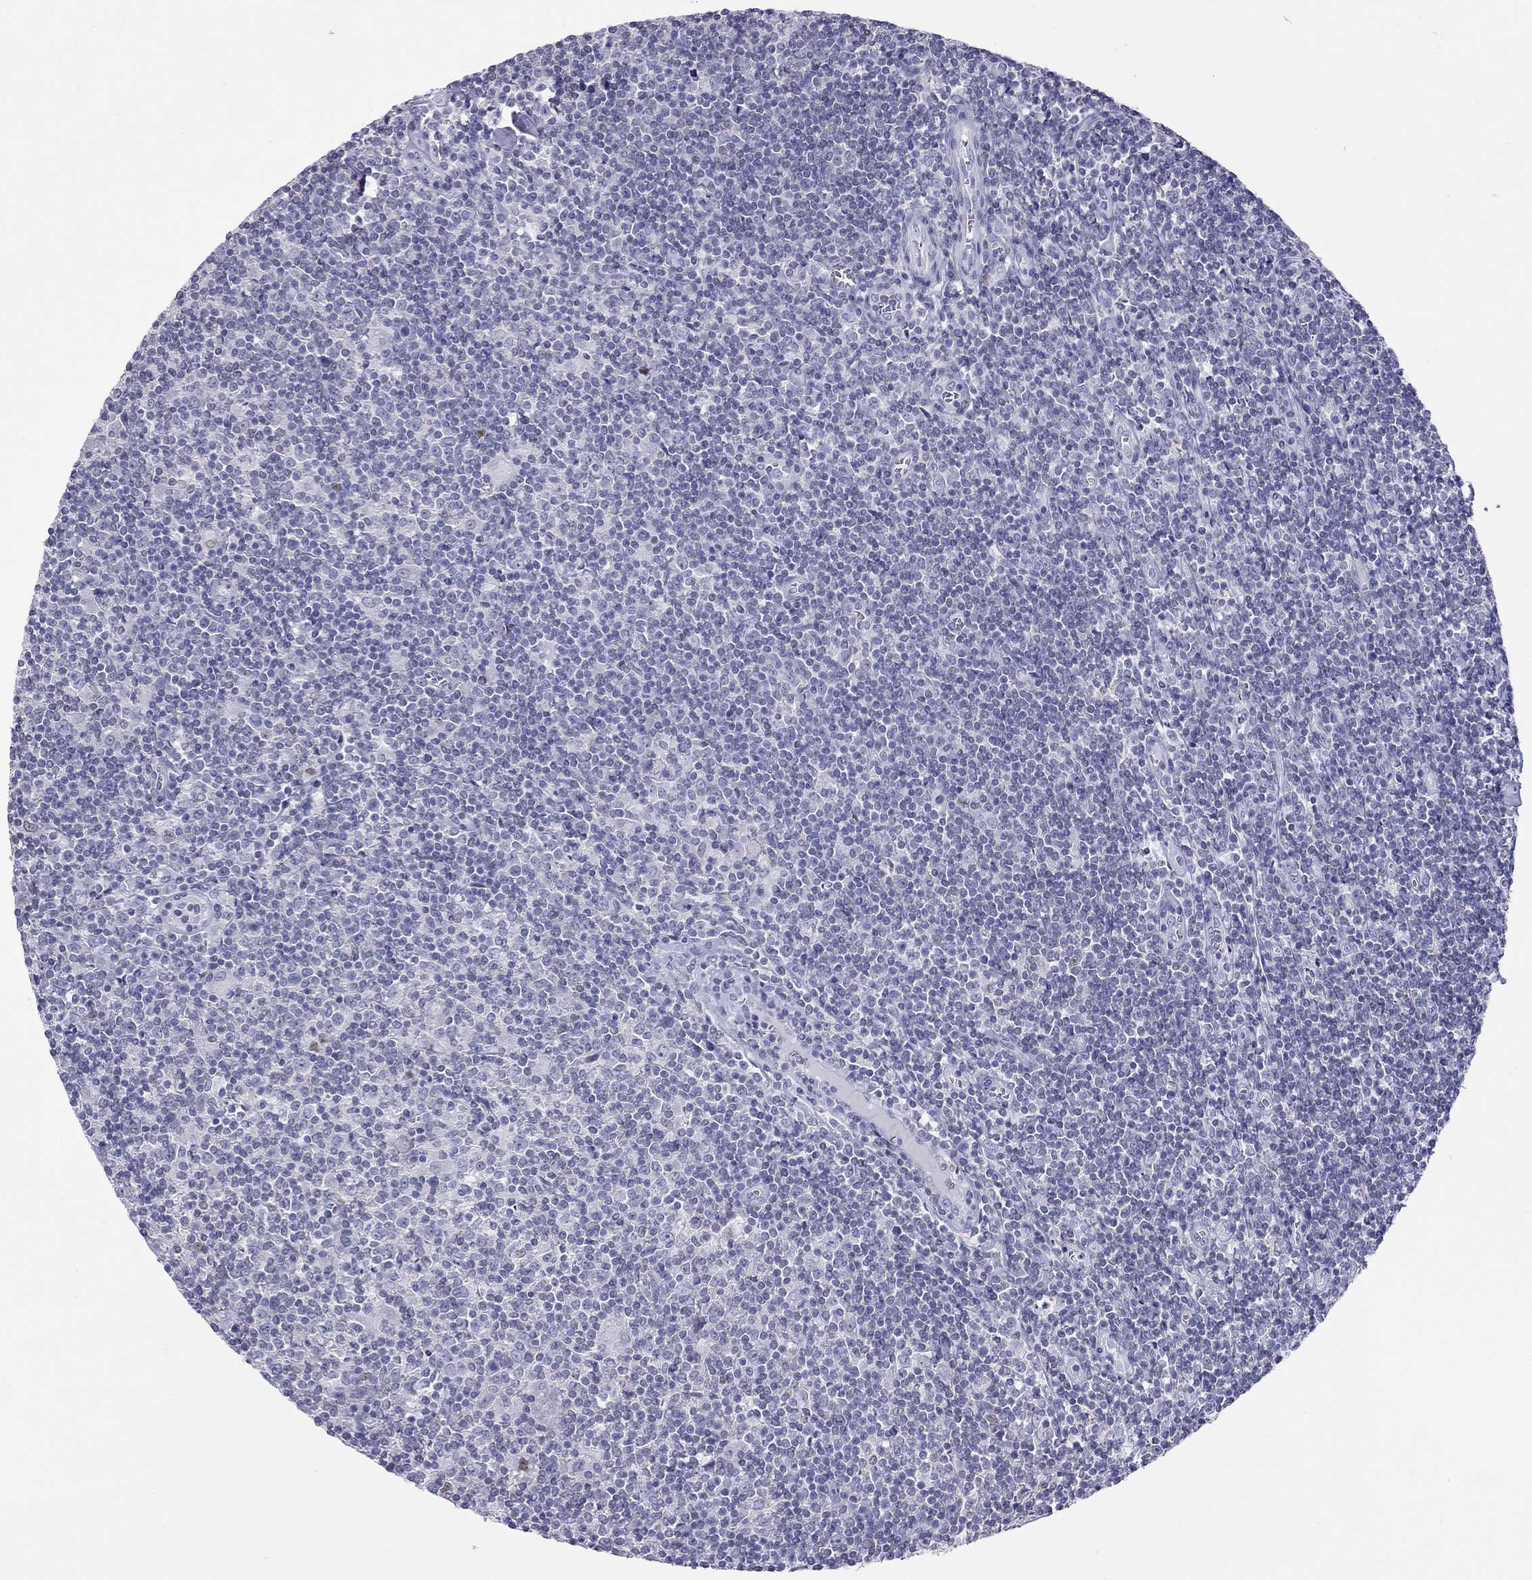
{"staining": {"intensity": "negative", "quantity": "none", "location": "none"}, "tissue": "lymphoma", "cell_type": "Tumor cells", "image_type": "cancer", "snomed": [{"axis": "morphology", "description": "Hodgkin's disease, NOS"}, {"axis": "topography", "description": "Lymph node"}], "caption": "An immunohistochemistry histopathology image of lymphoma is shown. There is no staining in tumor cells of lymphoma.", "gene": "STAG3", "patient": {"sex": "male", "age": 40}}